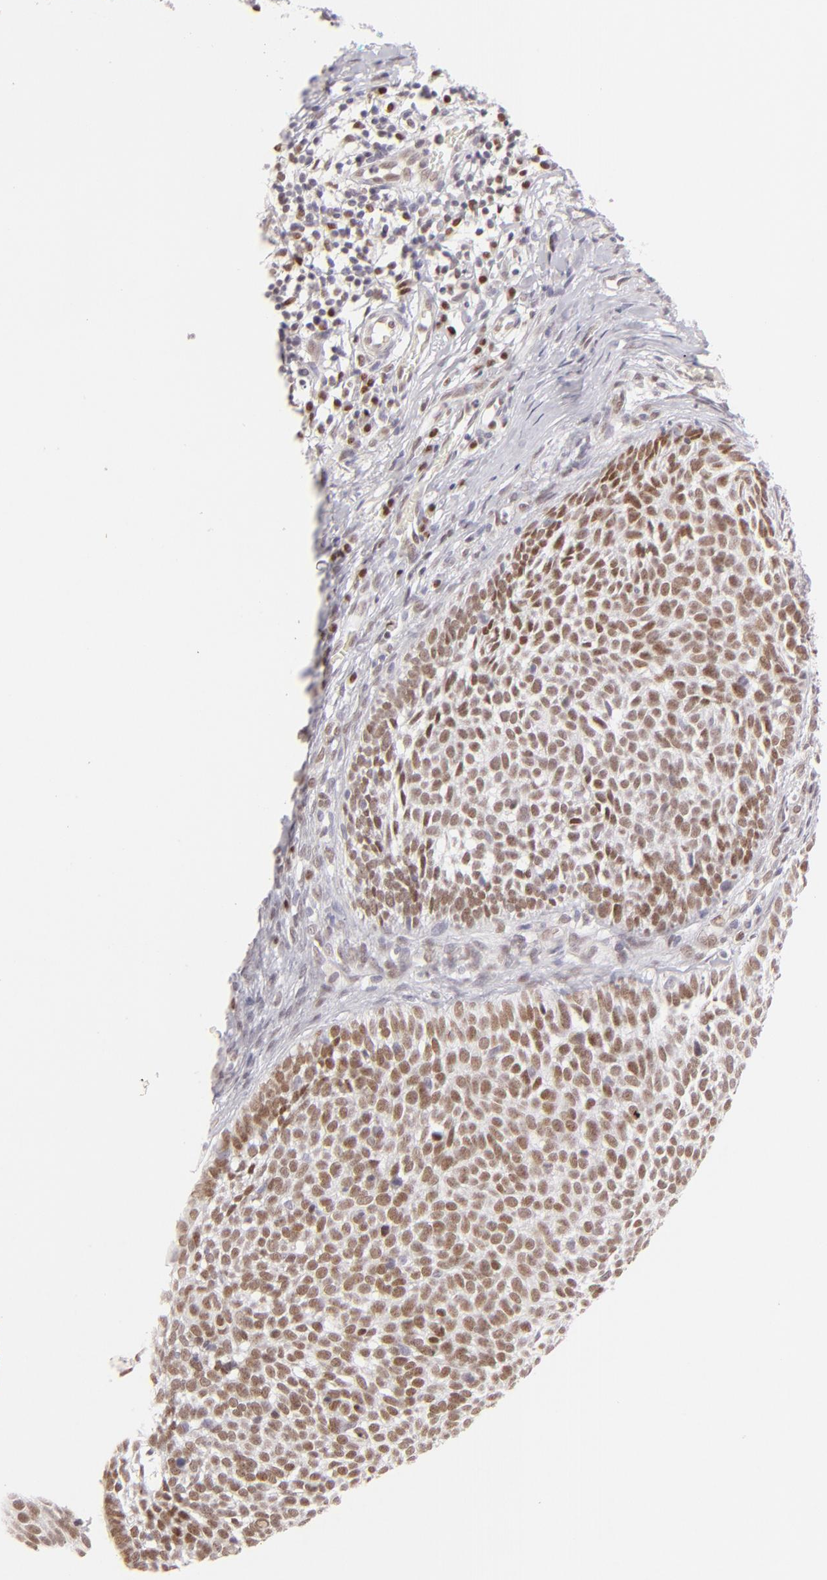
{"staining": {"intensity": "moderate", "quantity": ">75%", "location": "nuclear"}, "tissue": "skin cancer", "cell_type": "Tumor cells", "image_type": "cancer", "snomed": [{"axis": "morphology", "description": "Basal cell carcinoma"}, {"axis": "topography", "description": "Skin"}], "caption": "Protein expression analysis of human skin cancer (basal cell carcinoma) reveals moderate nuclear expression in about >75% of tumor cells.", "gene": "POU2F1", "patient": {"sex": "male", "age": 63}}